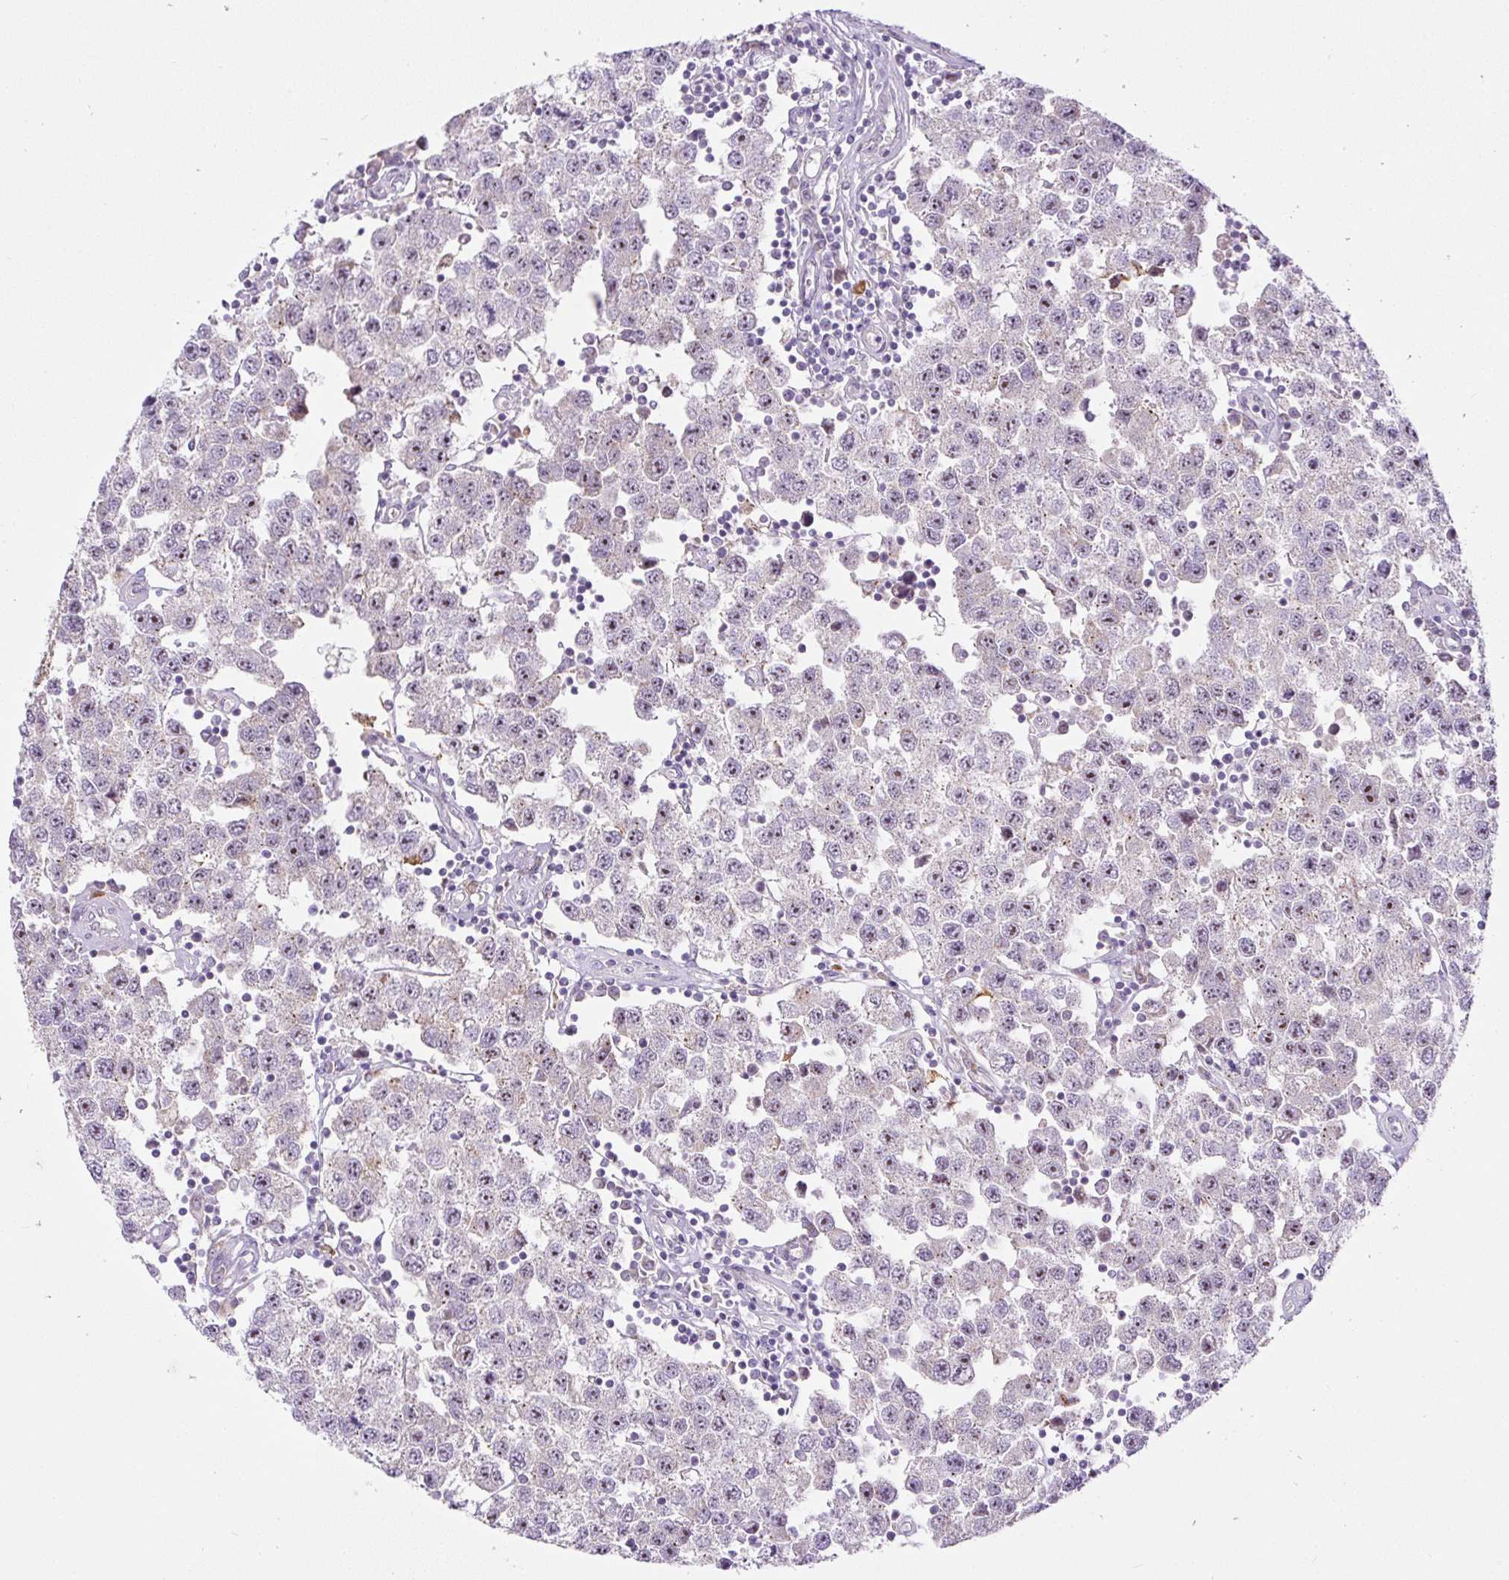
{"staining": {"intensity": "moderate", "quantity": "<25%", "location": "cytoplasmic/membranous"}, "tissue": "testis cancer", "cell_type": "Tumor cells", "image_type": "cancer", "snomed": [{"axis": "morphology", "description": "Seminoma, NOS"}, {"axis": "topography", "description": "Testis"}], "caption": "Human testis seminoma stained for a protein (brown) shows moderate cytoplasmic/membranous positive staining in about <25% of tumor cells.", "gene": "ZNF596", "patient": {"sex": "male", "age": 34}}